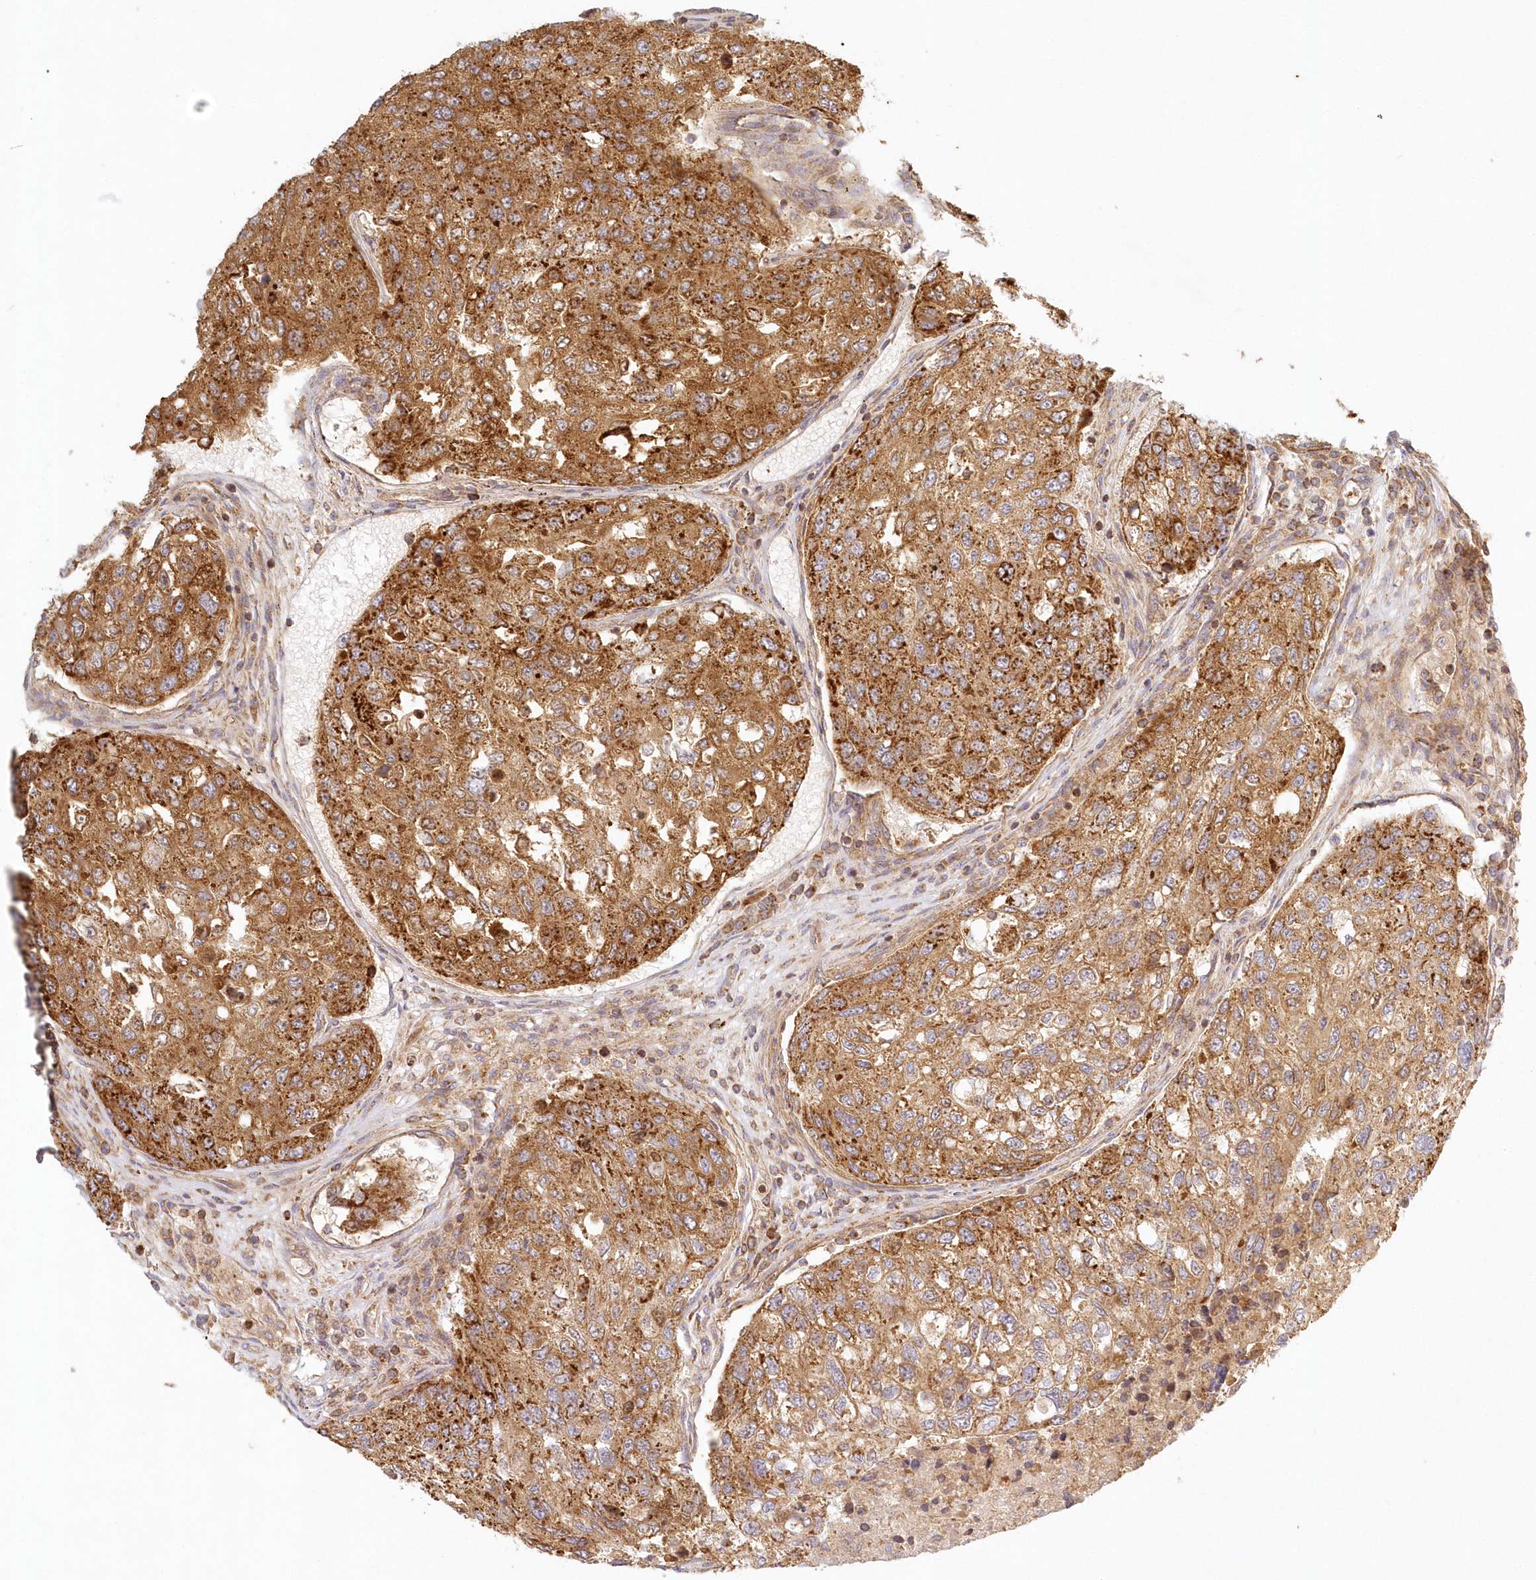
{"staining": {"intensity": "strong", "quantity": ">75%", "location": "cytoplasmic/membranous"}, "tissue": "urothelial cancer", "cell_type": "Tumor cells", "image_type": "cancer", "snomed": [{"axis": "morphology", "description": "Urothelial carcinoma, High grade"}, {"axis": "topography", "description": "Lymph node"}, {"axis": "topography", "description": "Urinary bladder"}], "caption": "Immunohistochemical staining of human urothelial carcinoma (high-grade) demonstrates strong cytoplasmic/membranous protein positivity in about >75% of tumor cells. Using DAB (brown) and hematoxylin (blue) stains, captured at high magnification using brightfield microscopy.", "gene": "KIAA0232", "patient": {"sex": "male", "age": 51}}